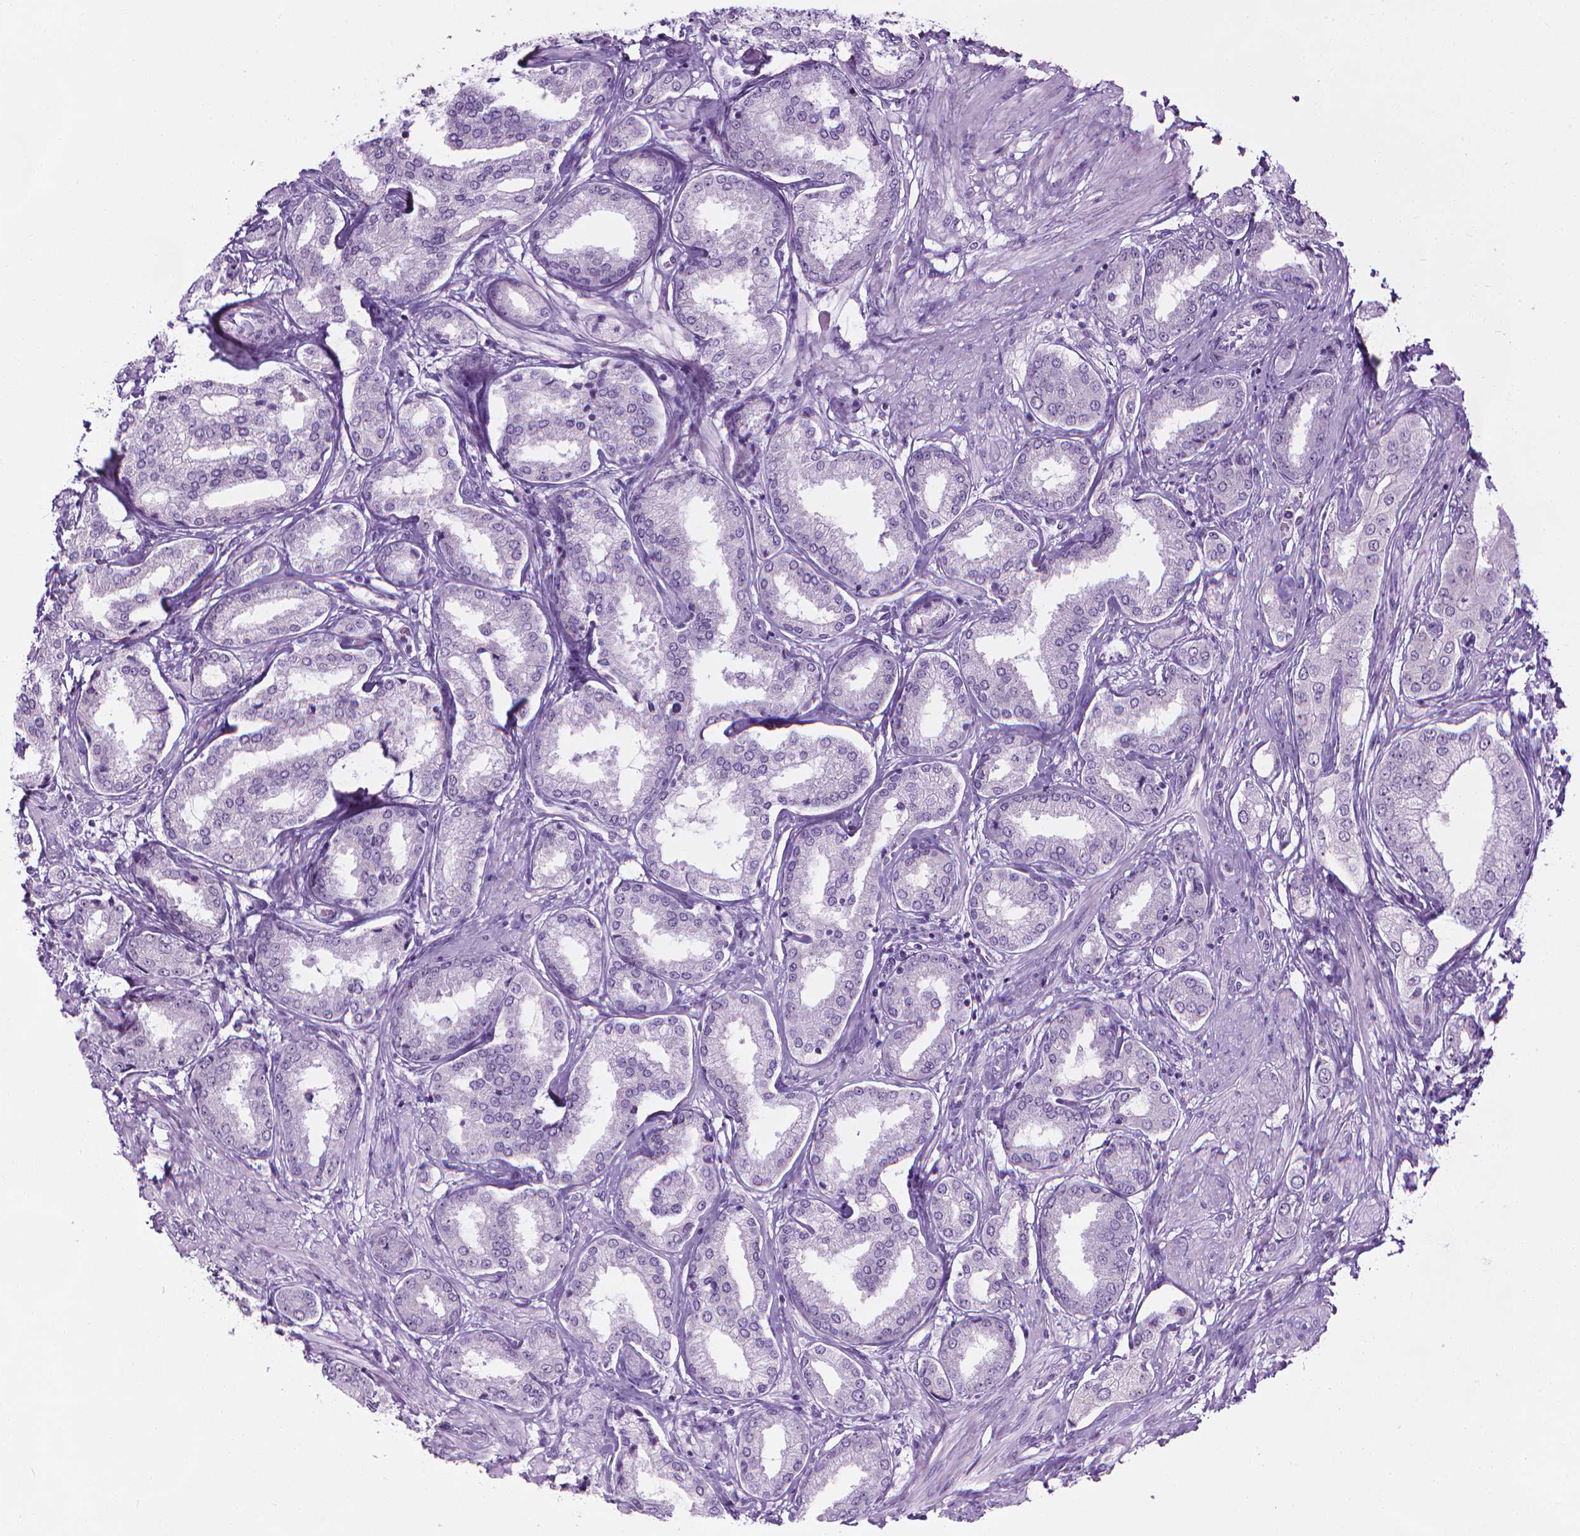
{"staining": {"intensity": "moderate", "quantity": "25%-75%", "location": "nuclear"}, "tissue": "prostate cancer", "cell_type": "Tumor cells", "image_type": "cancer", "snomed": [{"axis": "morphology", "description": "Adenocarcinoma, NOS"}, {"axis": "topography", "description": "Prostate"}], "caption": "Brown immunohistochemical staining in prostate cancer exhibits moderate nuclear positivity in about 25%-75% of tumor cells.", "gene": "NOL7", "patient": {"sex": "male", "age": 63}}